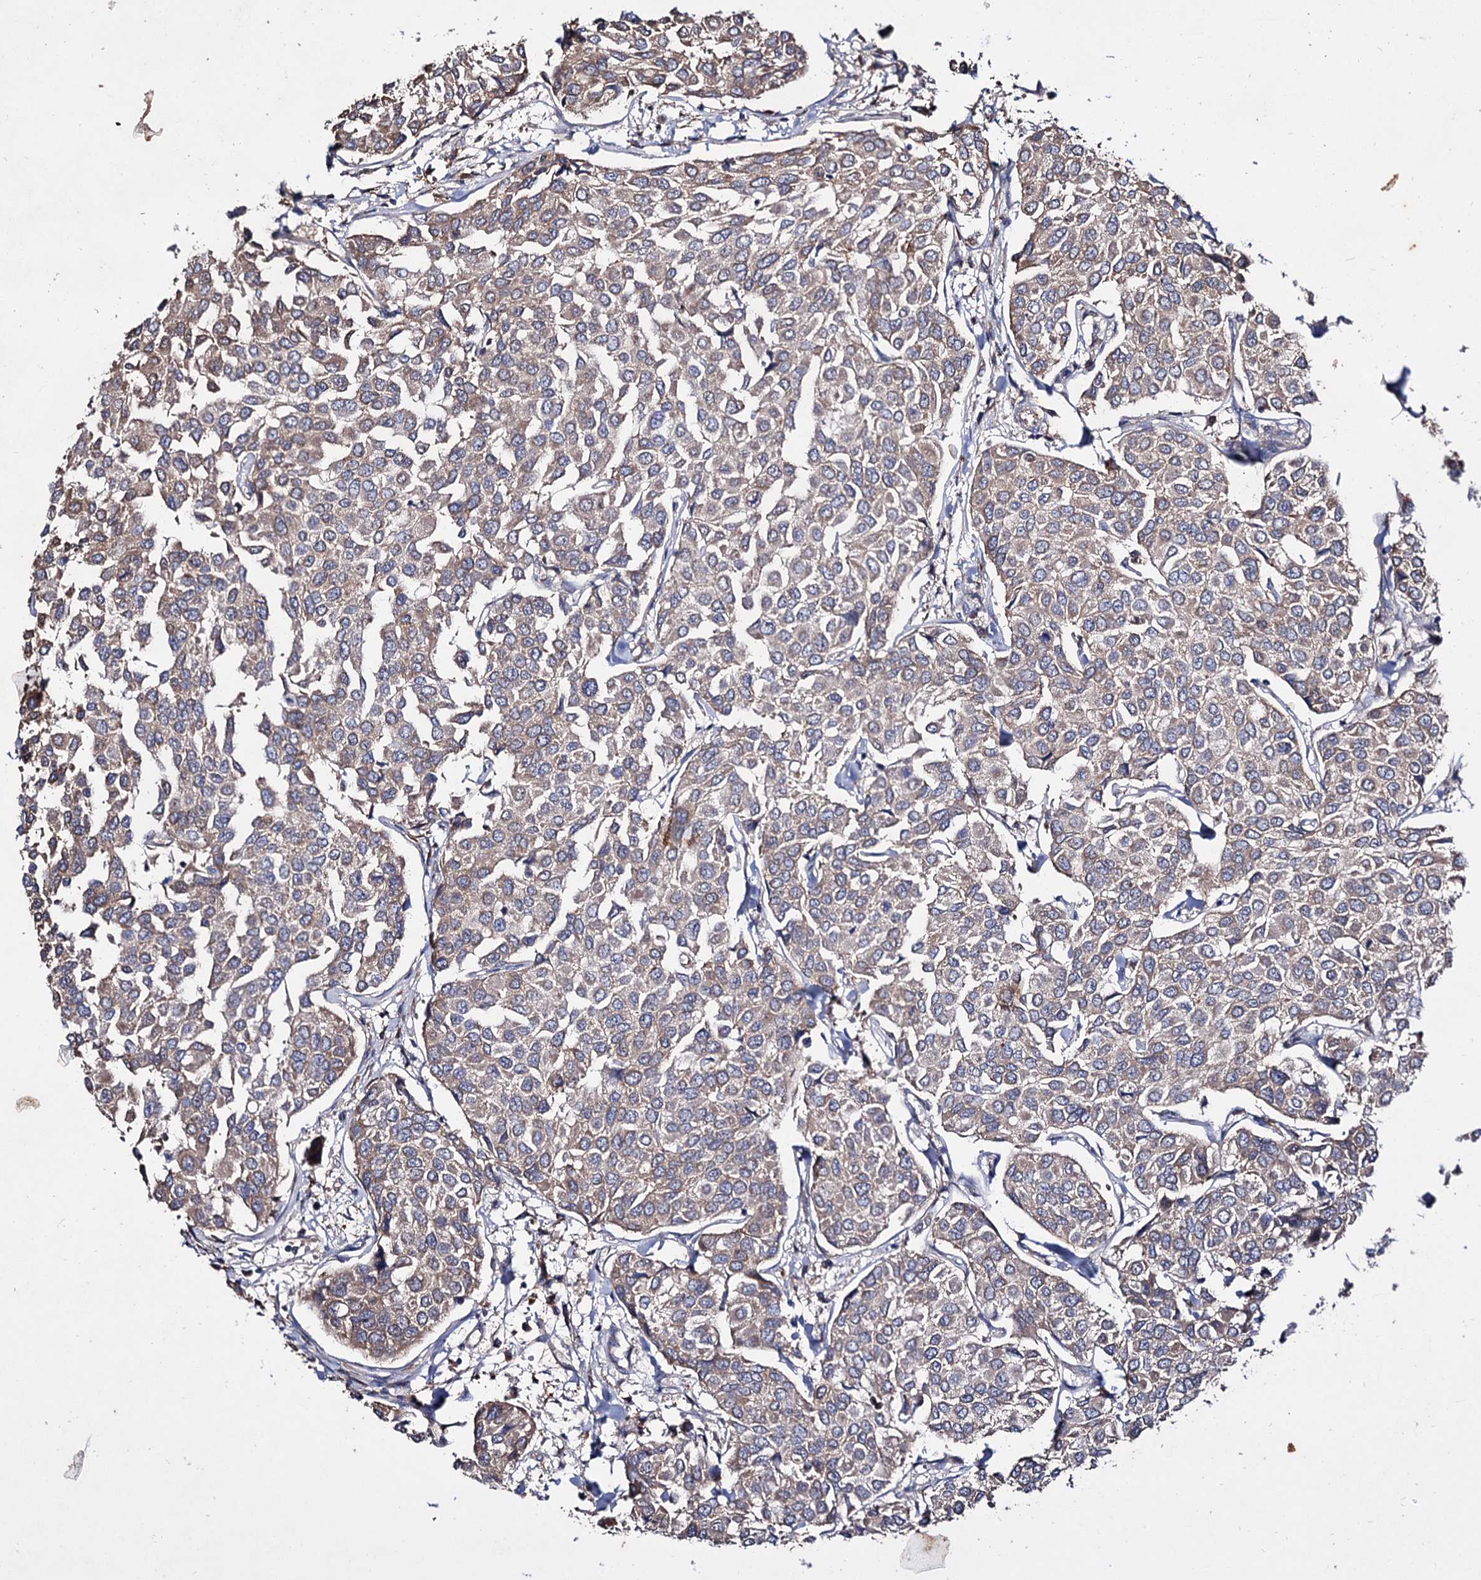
{"staining": {"intensity": "weak", "quantity": ">75%", "location": "cytoplasmic/membranous"}, "tissue": "breast cancer", "cell_type": "Tumor cells", "image_type": "cancer", "snomed": [{"axis": "morphology", "description": "Duct carcinoma"}, {"axis": "topography", "description": "Breast"}], "caption": "IHC (DAB) staining of breast cancer exhibits weak cytoplasmic/membranous protein staining in about >75% of tumor cells. The protein is stained brown, and the nuclei are stained in blue (DAB IHC with brightfield microscopy, high magnification).", "gene": "ARFIP2", "patient": {"sex": "female", "age": 55}}